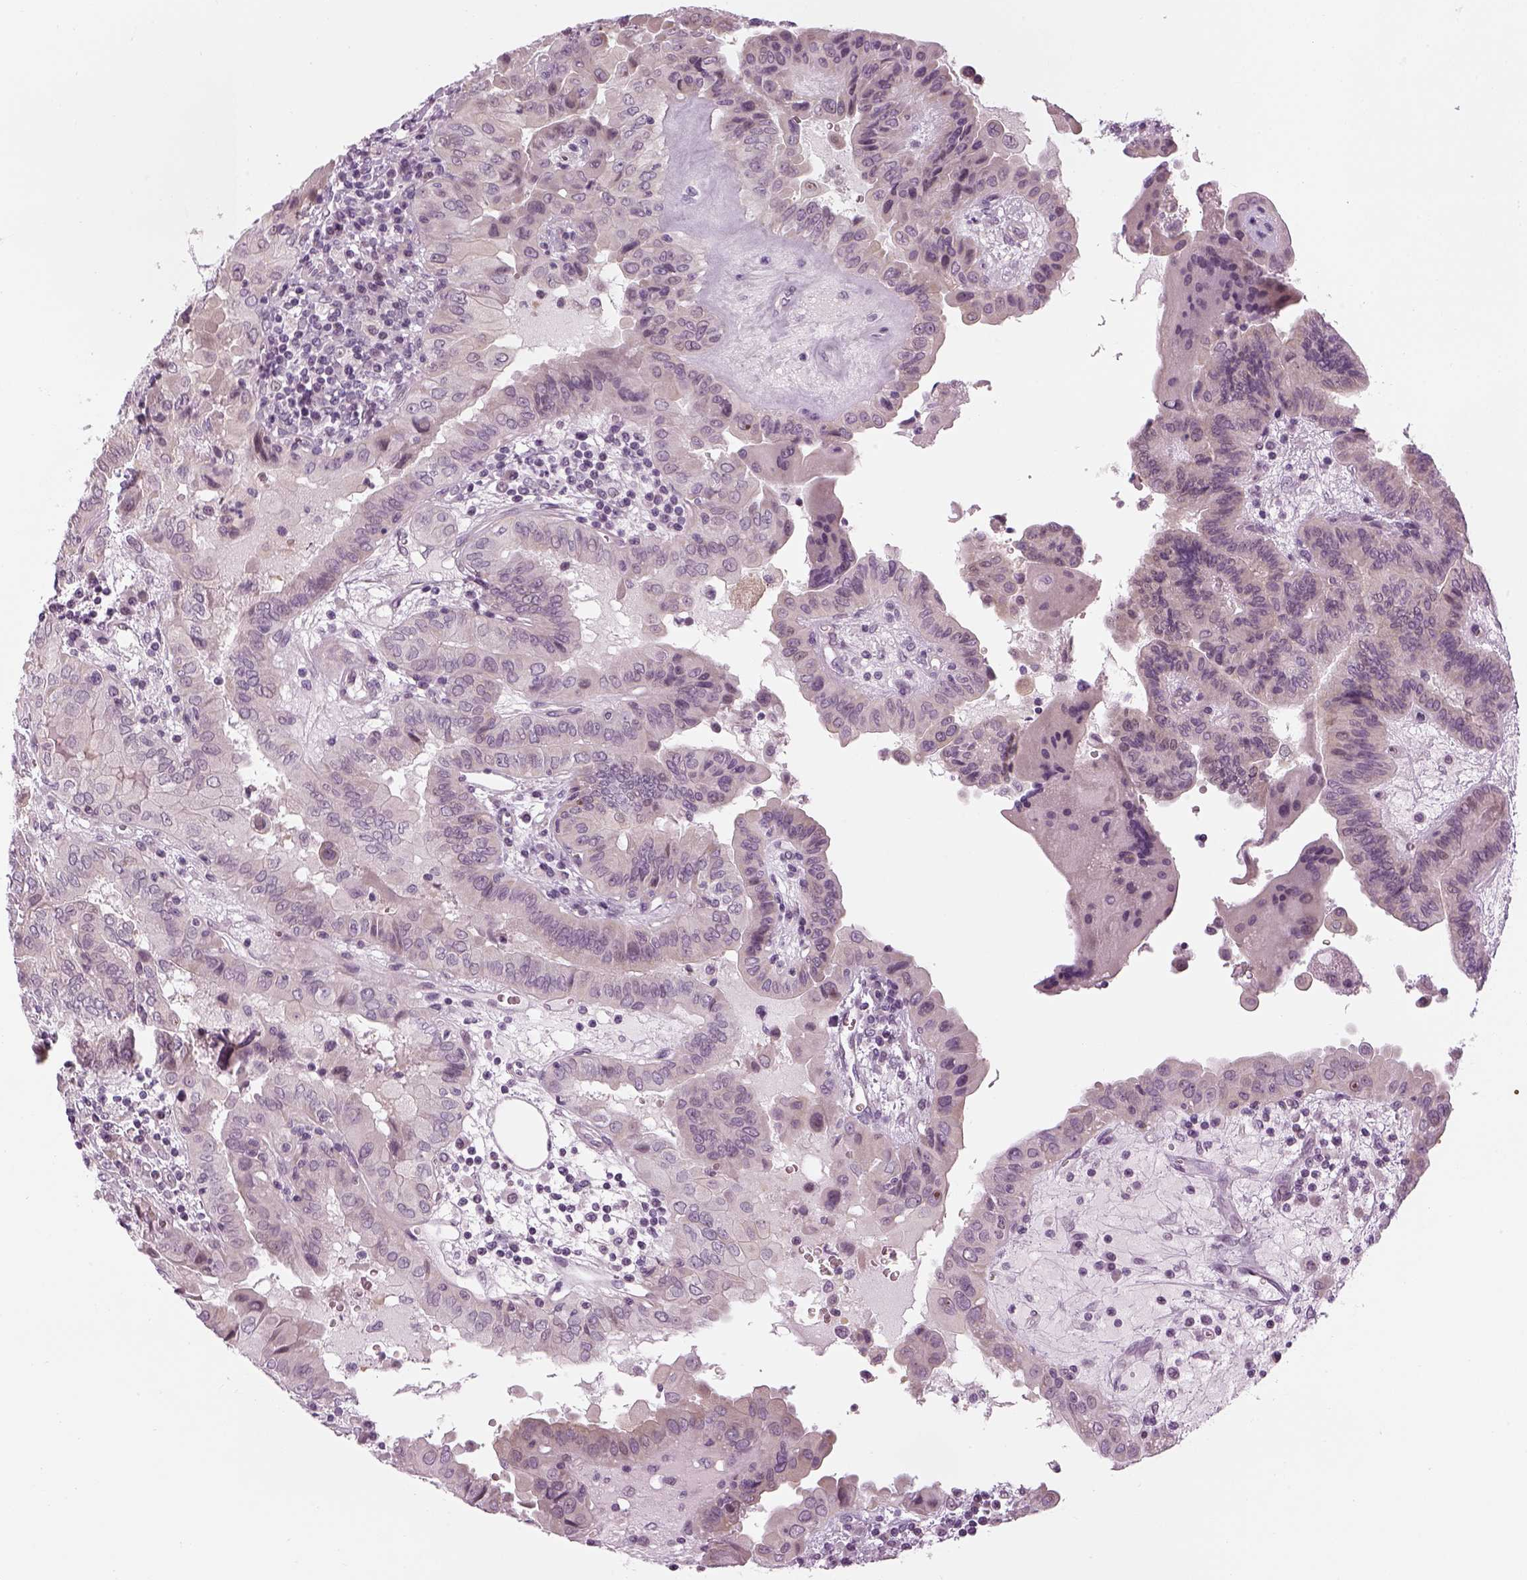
{"staining": {"intensity": "negative", "quantity": "none", "location": "none"}, "tissue": "thyroid cancer", "cell_type": "Tumor cells", "image_type": "cancer", "snomed": [{"axis": "morphology", "description": "Papillary adenocarcinoma, NOS"}, {"axis": "topography", "description": "Thyroid gland"}], "caption": "The photomicrograph reveals no significant staining in tumor cells of thyroid cancer.", "gene": "LRRIQ3", "patient": {"sex": "female", "age": 37}}